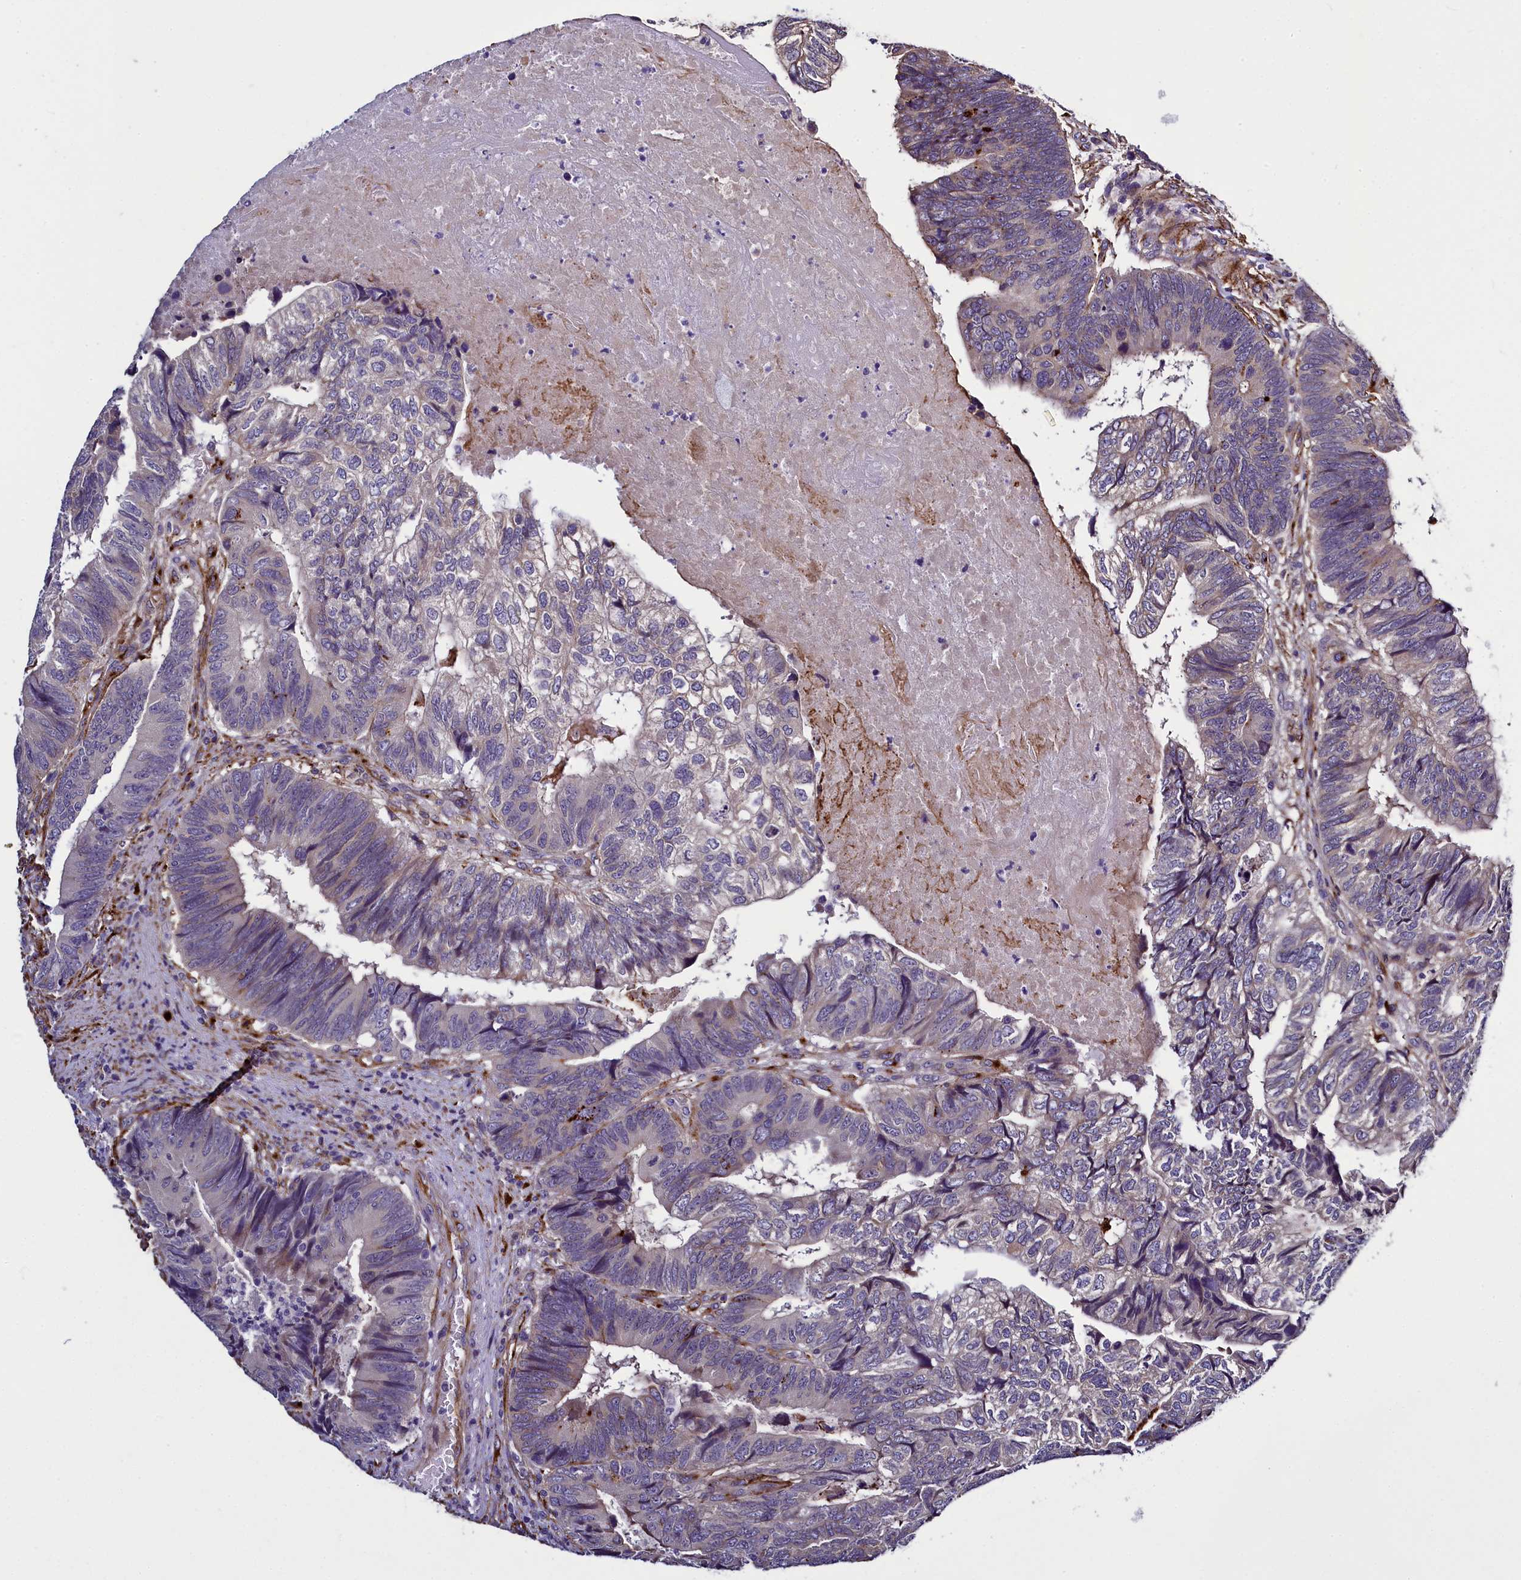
{"staining": {"intensity": "negative", "quantity": "none", "location": "none"}, "tissue": "colorectal cancer", "cell_type": "Tumor cells", "image_type": "cancer", "snomed": [{"axis": "morphology", "description": "Adenocarcinoma, NOS"}, {"axis": "topography", "description": "Colon"}], "caption": "Protein analysis of colorectal cancer displays no significant expression in tumor cells. Brightfield microscopy of immunohistochemistry (IHC) stained with DAB (3,3'-diaminobenzidine) (brown) and hematoxylin (blue), captured at high magnification.", "gene": "MRC2", "patient": {"sex": "female", "age": 67}}